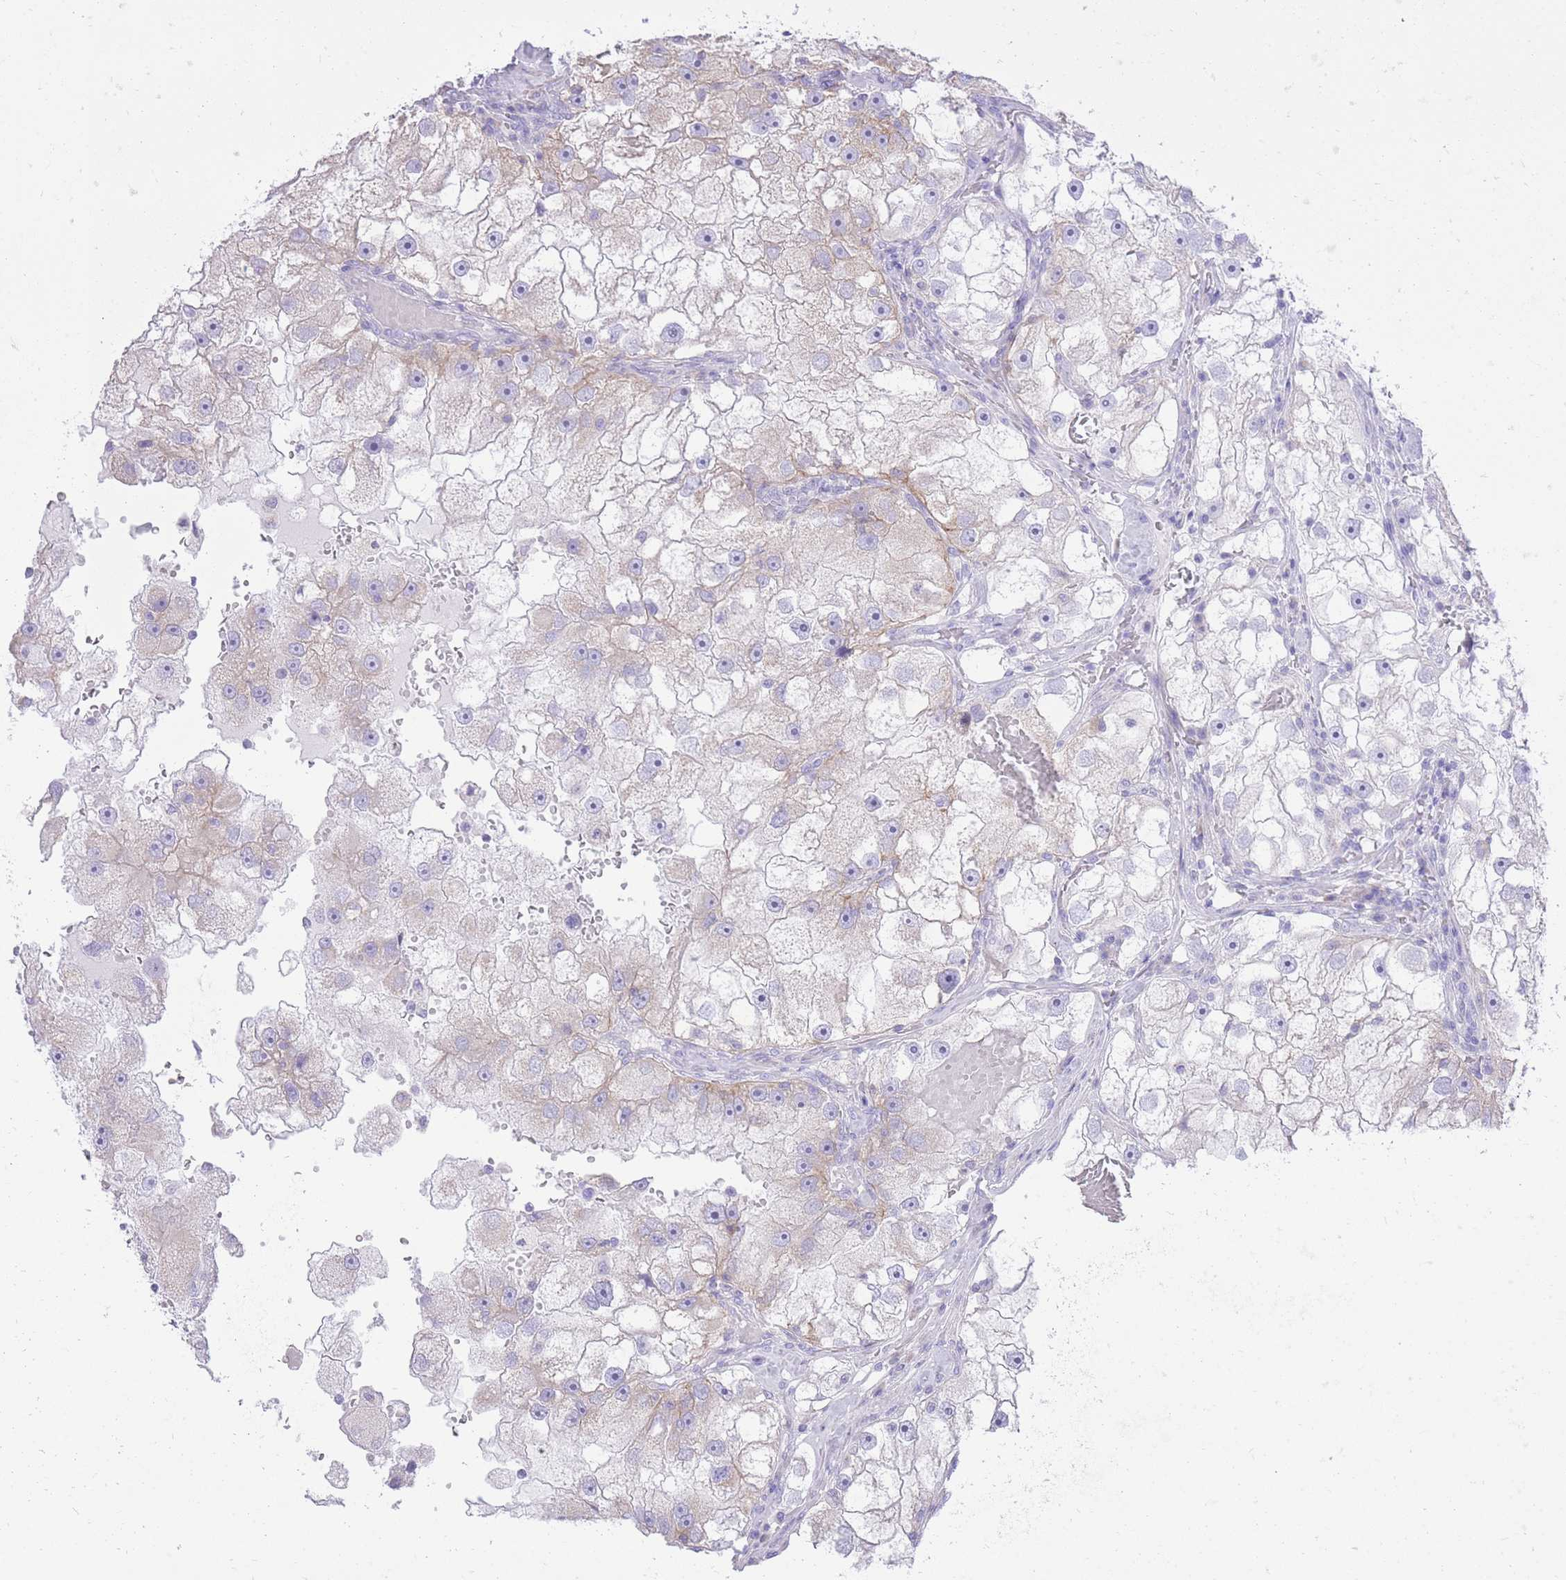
{"staining": {"intensity": "negative", "quantity": "none", "location": "none"}, "tissue": "renal cancer", "cell_type": "Tumor cells", "image_type": "cancer", "snomed": [{"axis": "morphology", "description": "Adenocarcinoma, NOS"}, {"axis": "topography", "description": "Kidney"}], "caption": "High magnification brightfield microscopy of renal adenocarcinoma stained with DAB (brown) and counterstained with hematoxylin (blue): tumor cells show no significant expression.", "gene": "SLC4A4", "patient": {"sex": "male", "age": 63}}